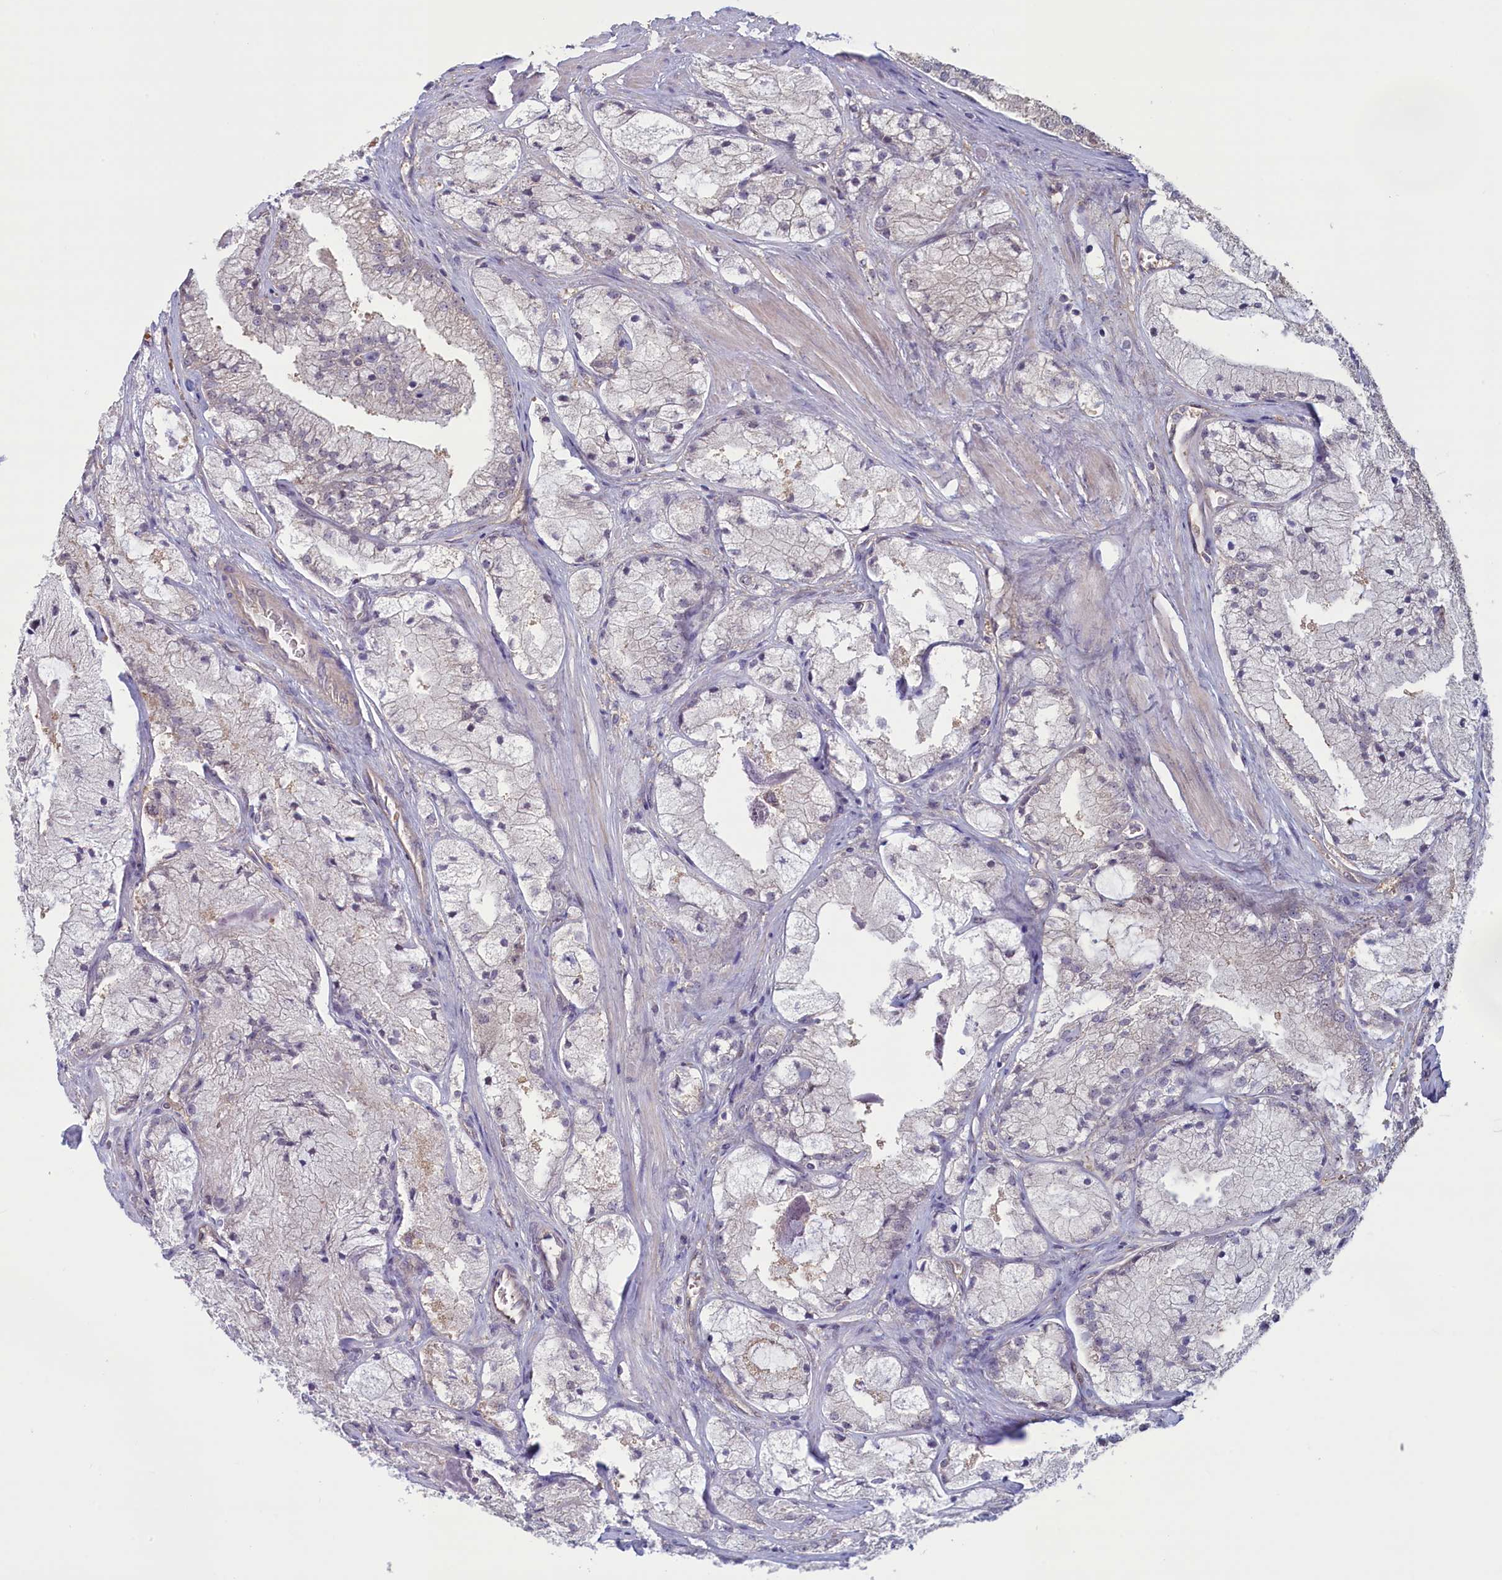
{"staining": {"intensity": "negative", "quantity": "none", "location": "none"}, "tissue": "prostate cancer", "cell_type": "Tumor cells", "image_type": "cancer", "snomed": [{"axis": "morphology", "description": "Adenocarcinoma, High grade"}, {"axis": "topography", "description": "Prostate"}], "caption": "IHC image of neoplastic tissue: prostate cancer stained with DAB reveals no significant protein positivity in tumor cells. Nuclei are stained in blue.", "gene": "CIAO2B", "patient": {"sex": "male", "age": 50}}